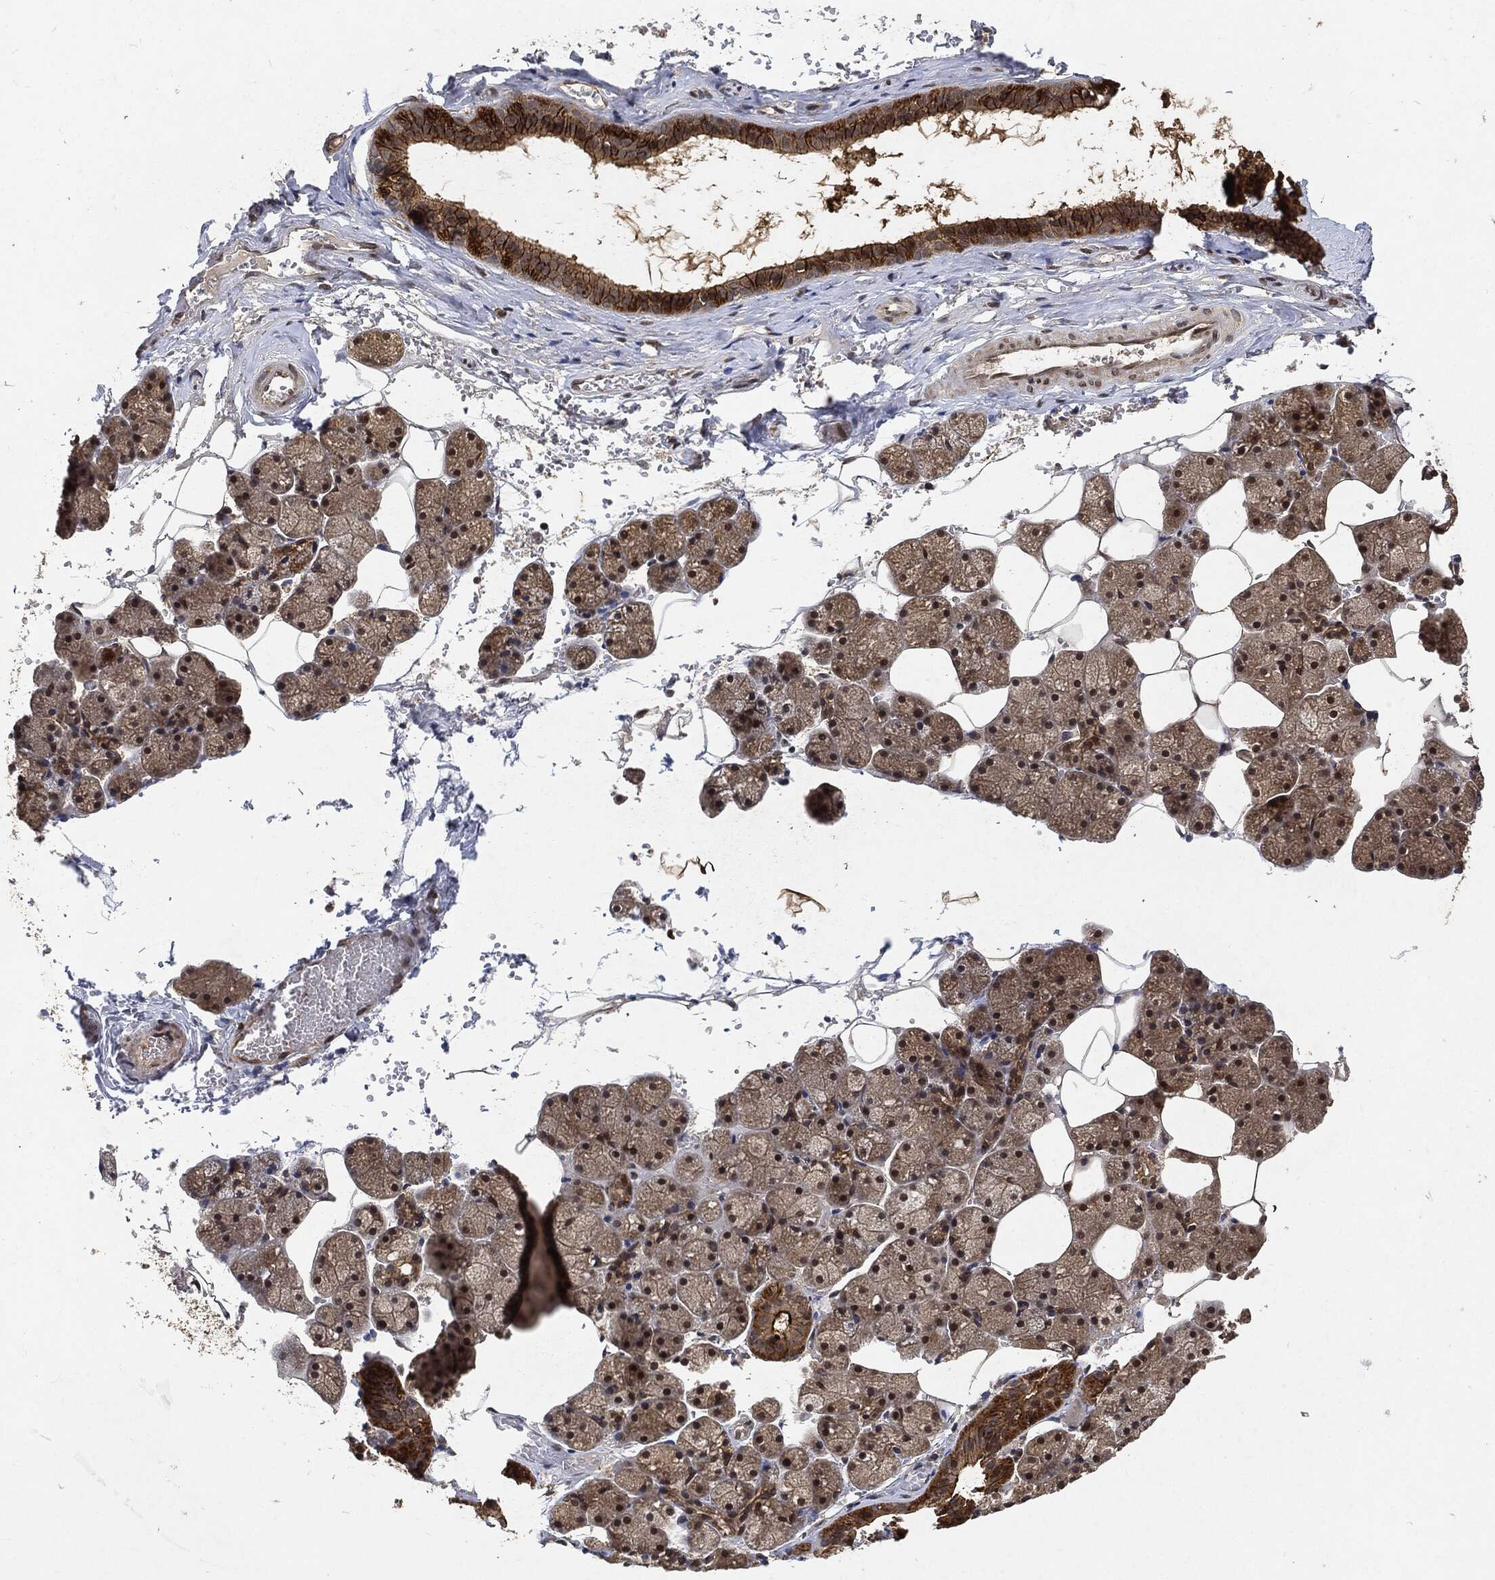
{"staining": {"intensity": "moderate", "quantity": "25%-75%", "location": "cytoplasmic/membranous,nuclear"}, "tissue": "salivary gland", "cell_type": "Glandular cells", "image_type": "normal", "snomed": [{"axis": "morphology", "description": "Normal tissue, NOS"}, {"axis": "topography", "description": "Salivary gland"}], "caption": "A high-resolution image shows immunohistochemistry staining of normal salivary gland, which shows moderate cytoplasmic/membranous,nuclear positivity in approximately 25%-75% of glandular cells. (IHC, brightfield microscopy, high magnification).", "gene": "ZNF226", "patient": {"sex": "male", "age": 38}}